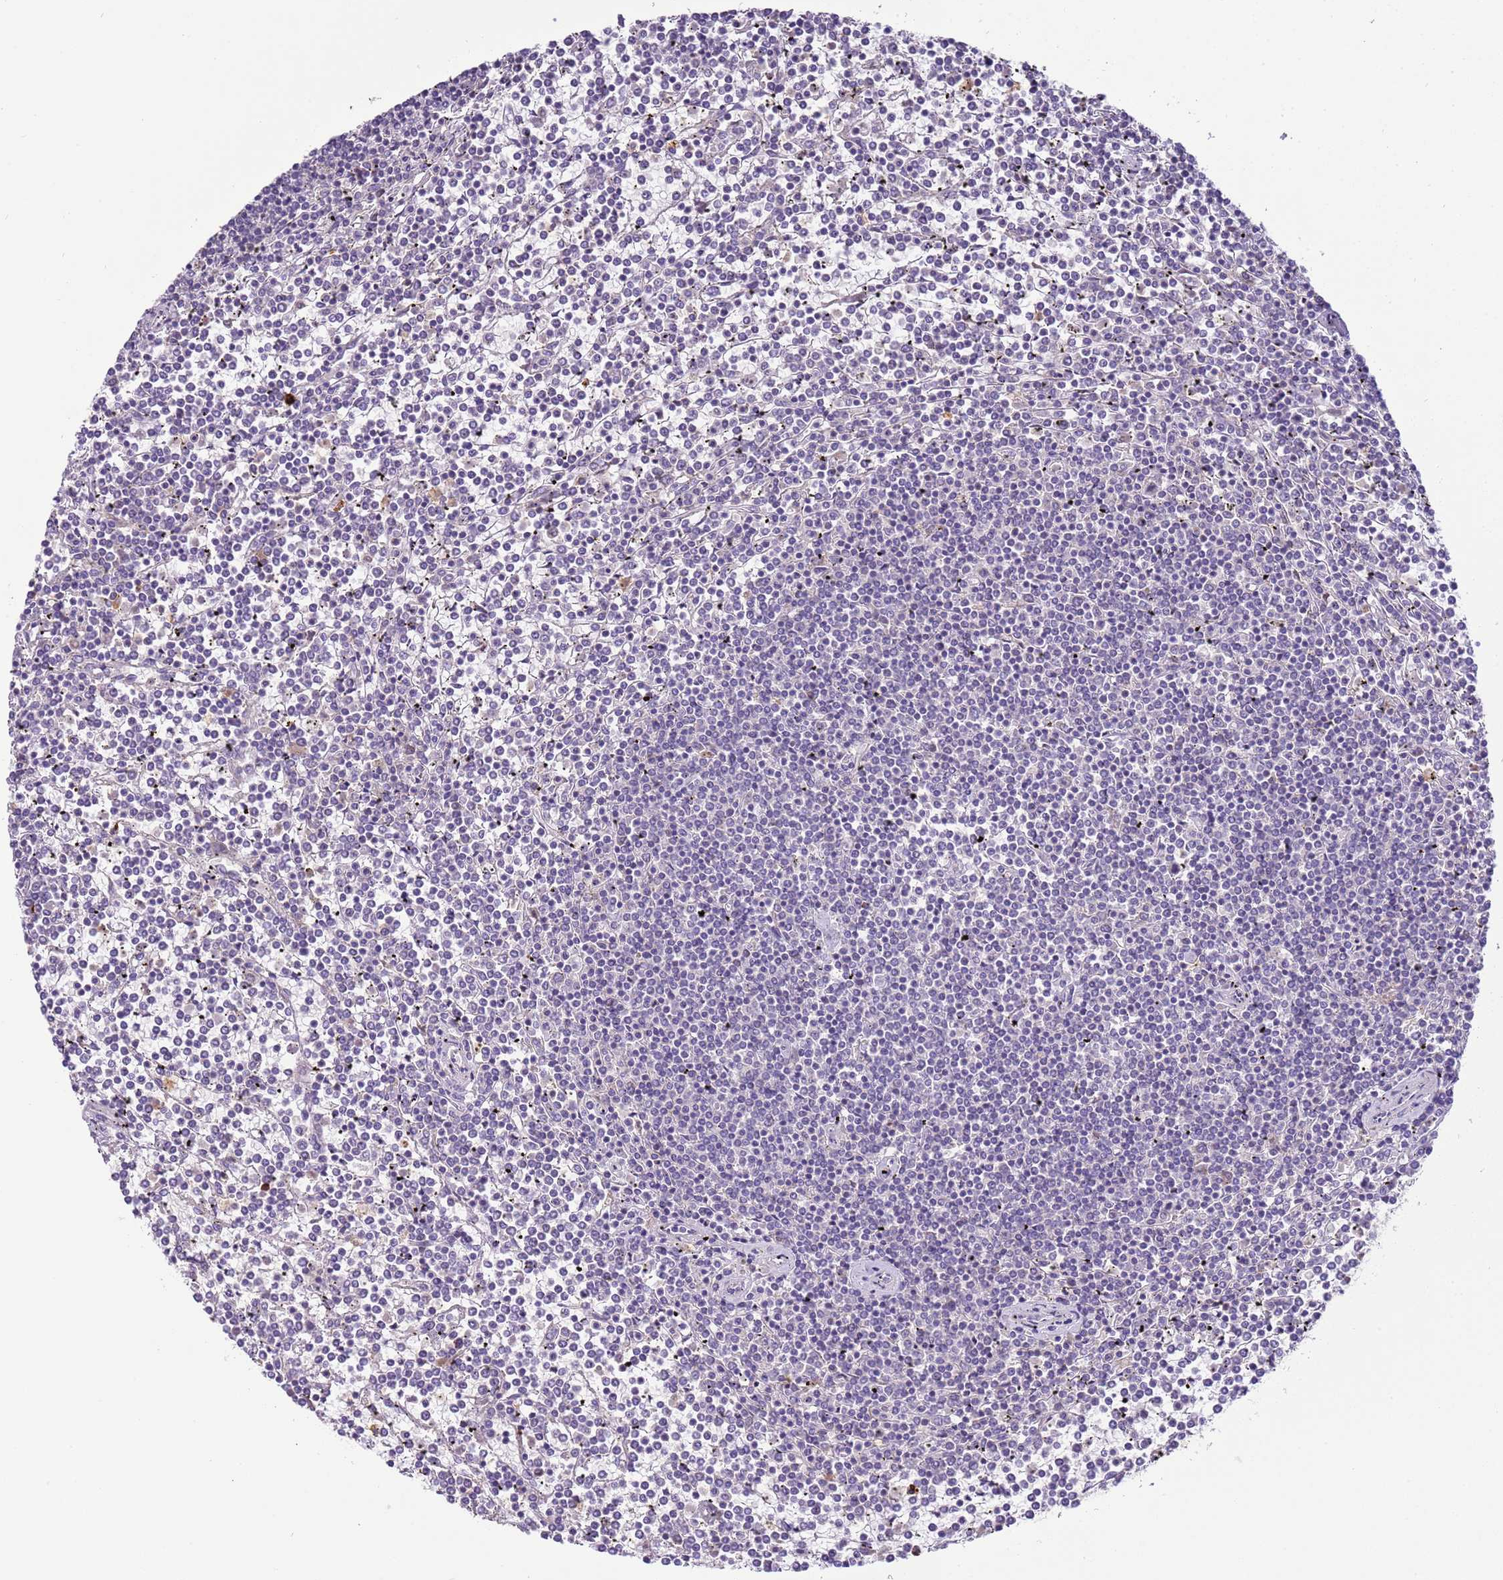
{"staining": {"intensity": "negative", "quantity": "none", "location": "none"}, "tissue": "lymphoma", "cell_type": "Tumor cells", "image_type": "cancer", "snomed": [{"axis": "morphology", "description": "Malignant lymphoma, non-Hodgkin's type, Low grade"}, {"axis": "topography", "description": "Spleen"}], "caption": "The immunohistochemistry photomicrograph has no significant staining in tumor cells of low-grade malignant lymphoma, non-Hodgkin's type tissue. Nuclei are stained in blue.", "gene": "IL2RG", "patient": {"sex": "female", "age": 19}}